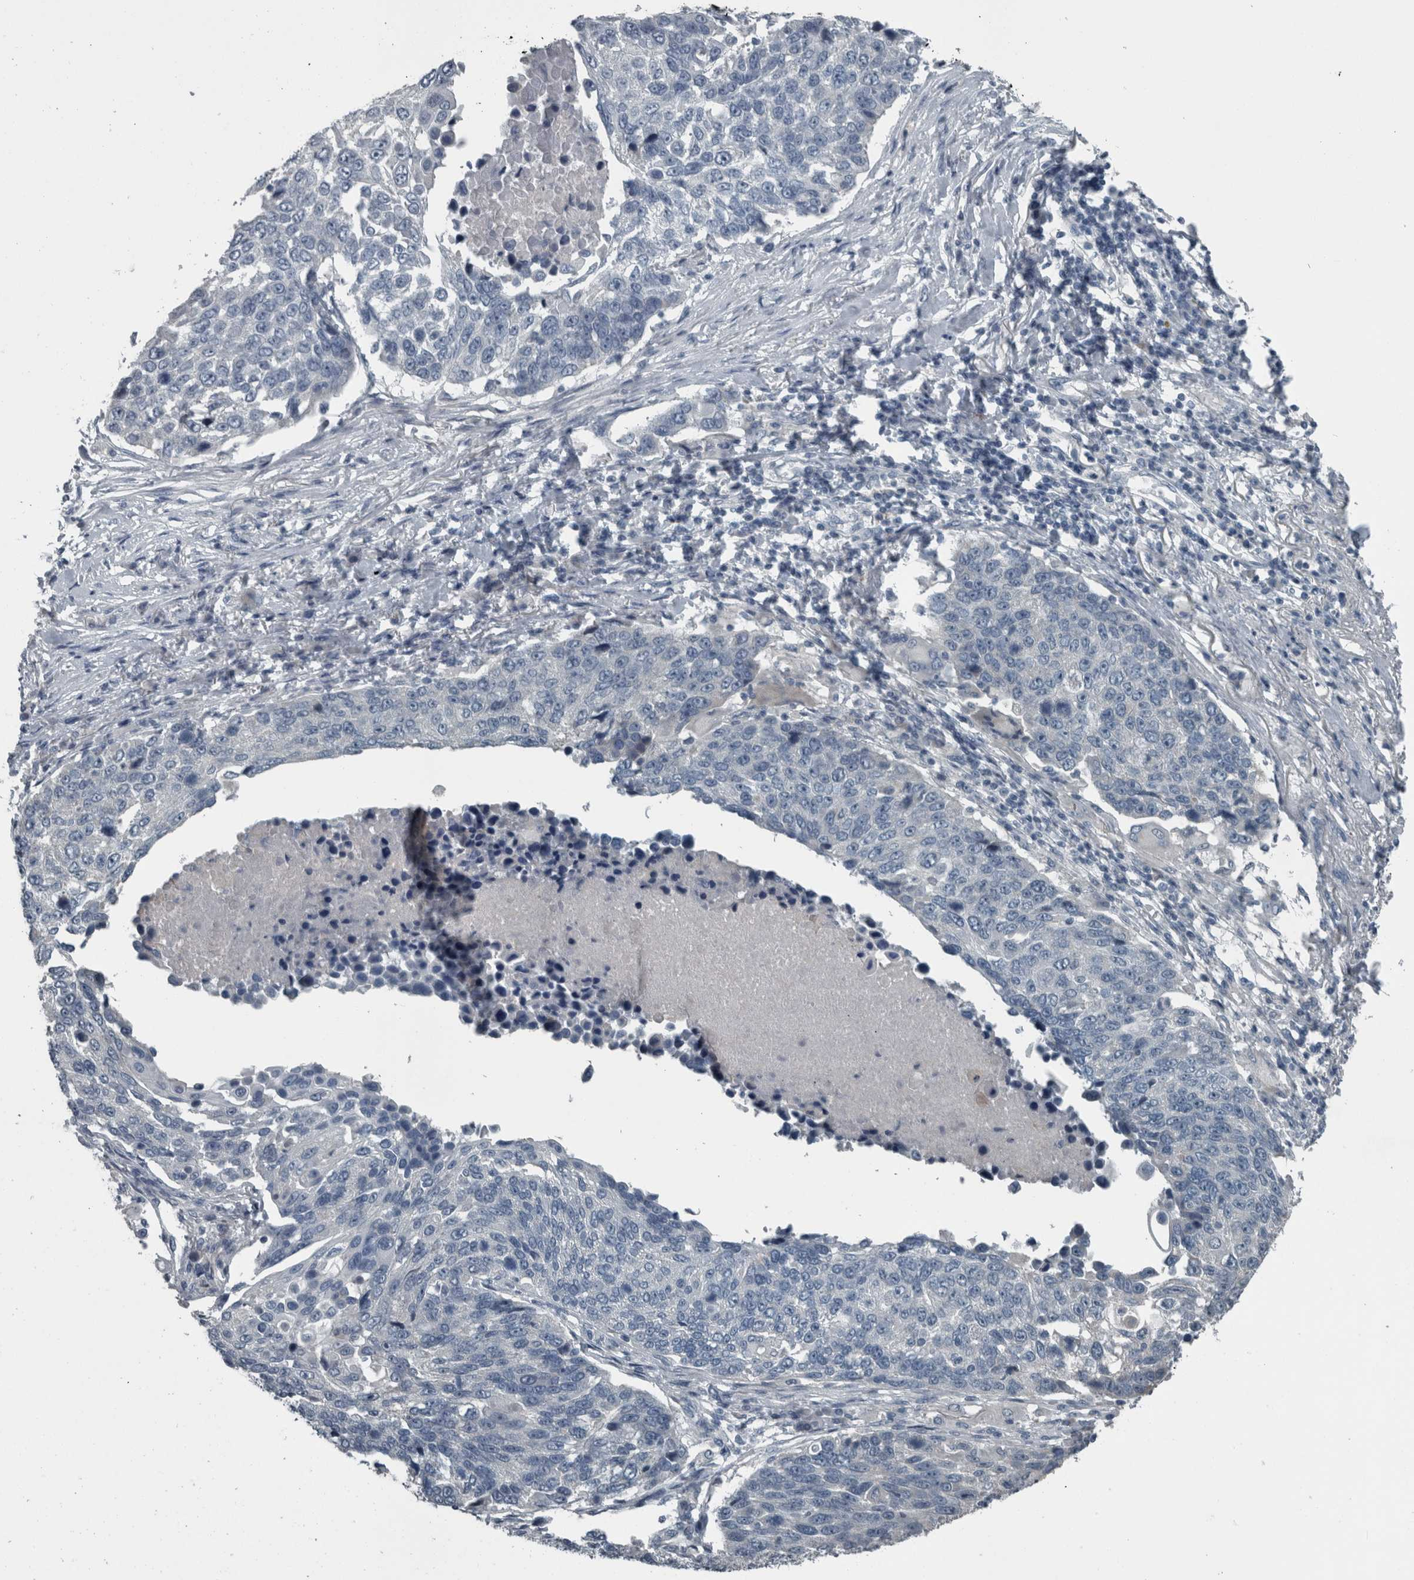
{"staining": {"intensity": "negative", "quantity": "none", "location": "none"}, "tissue": "lung cancer", "cell_type": "Tumor cells", "image_type": "cancer", "snomed": [{"axis": "morphology", "description": "Squamous cell carcinoma, NOS"}, {"axis": "topography", "description": "Lung"}], "caption": "High magnification brightfield microscopy of lung squamous cell carcinoma stained with DAB (brown) and counterstained with hematoxylin (blue): tumor cells show no significant expression.", "gene": "KRT20", "patient": {"sex": "male", "age": 66}}